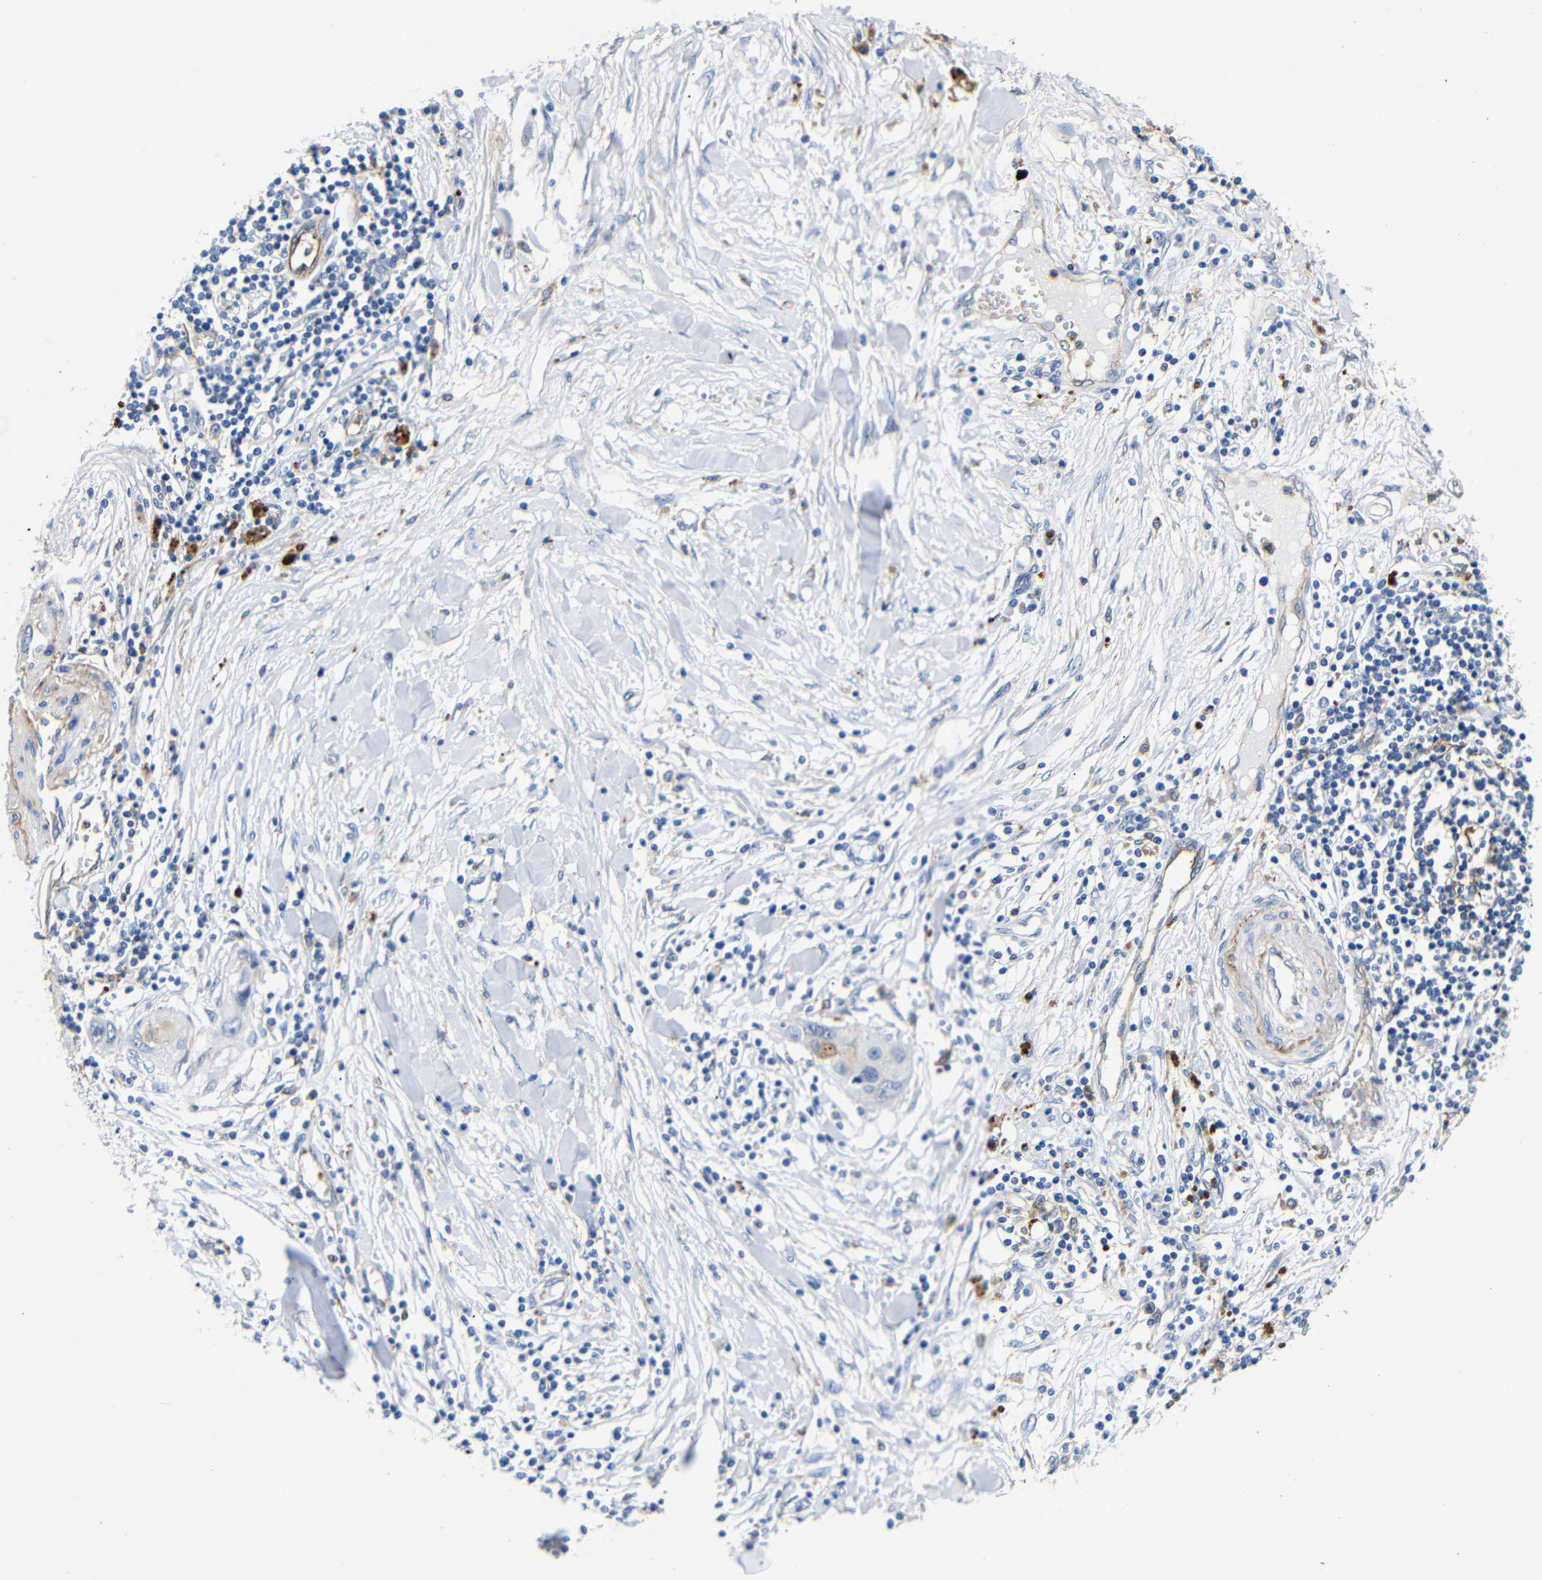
{"staining": {"intensity": "negative", "quantity": "none", "location": "none"}, "tissue": "pancreatic cancer", "cell_type": "Tumor cells", "image_type": "cancer", "snomed": [{"axis": "morphology", "description": "Adenocarcinoma, NOS"}, {"axis": "topography", "description": "Pancreas"}], "caption": "DAB immunohistochemical staining of human adenocarcinoma (pancreatic) reveals no significant staining in tumor cells.", "gene": "SDCBP", "patient": {"sex": "female", "age": 70}}